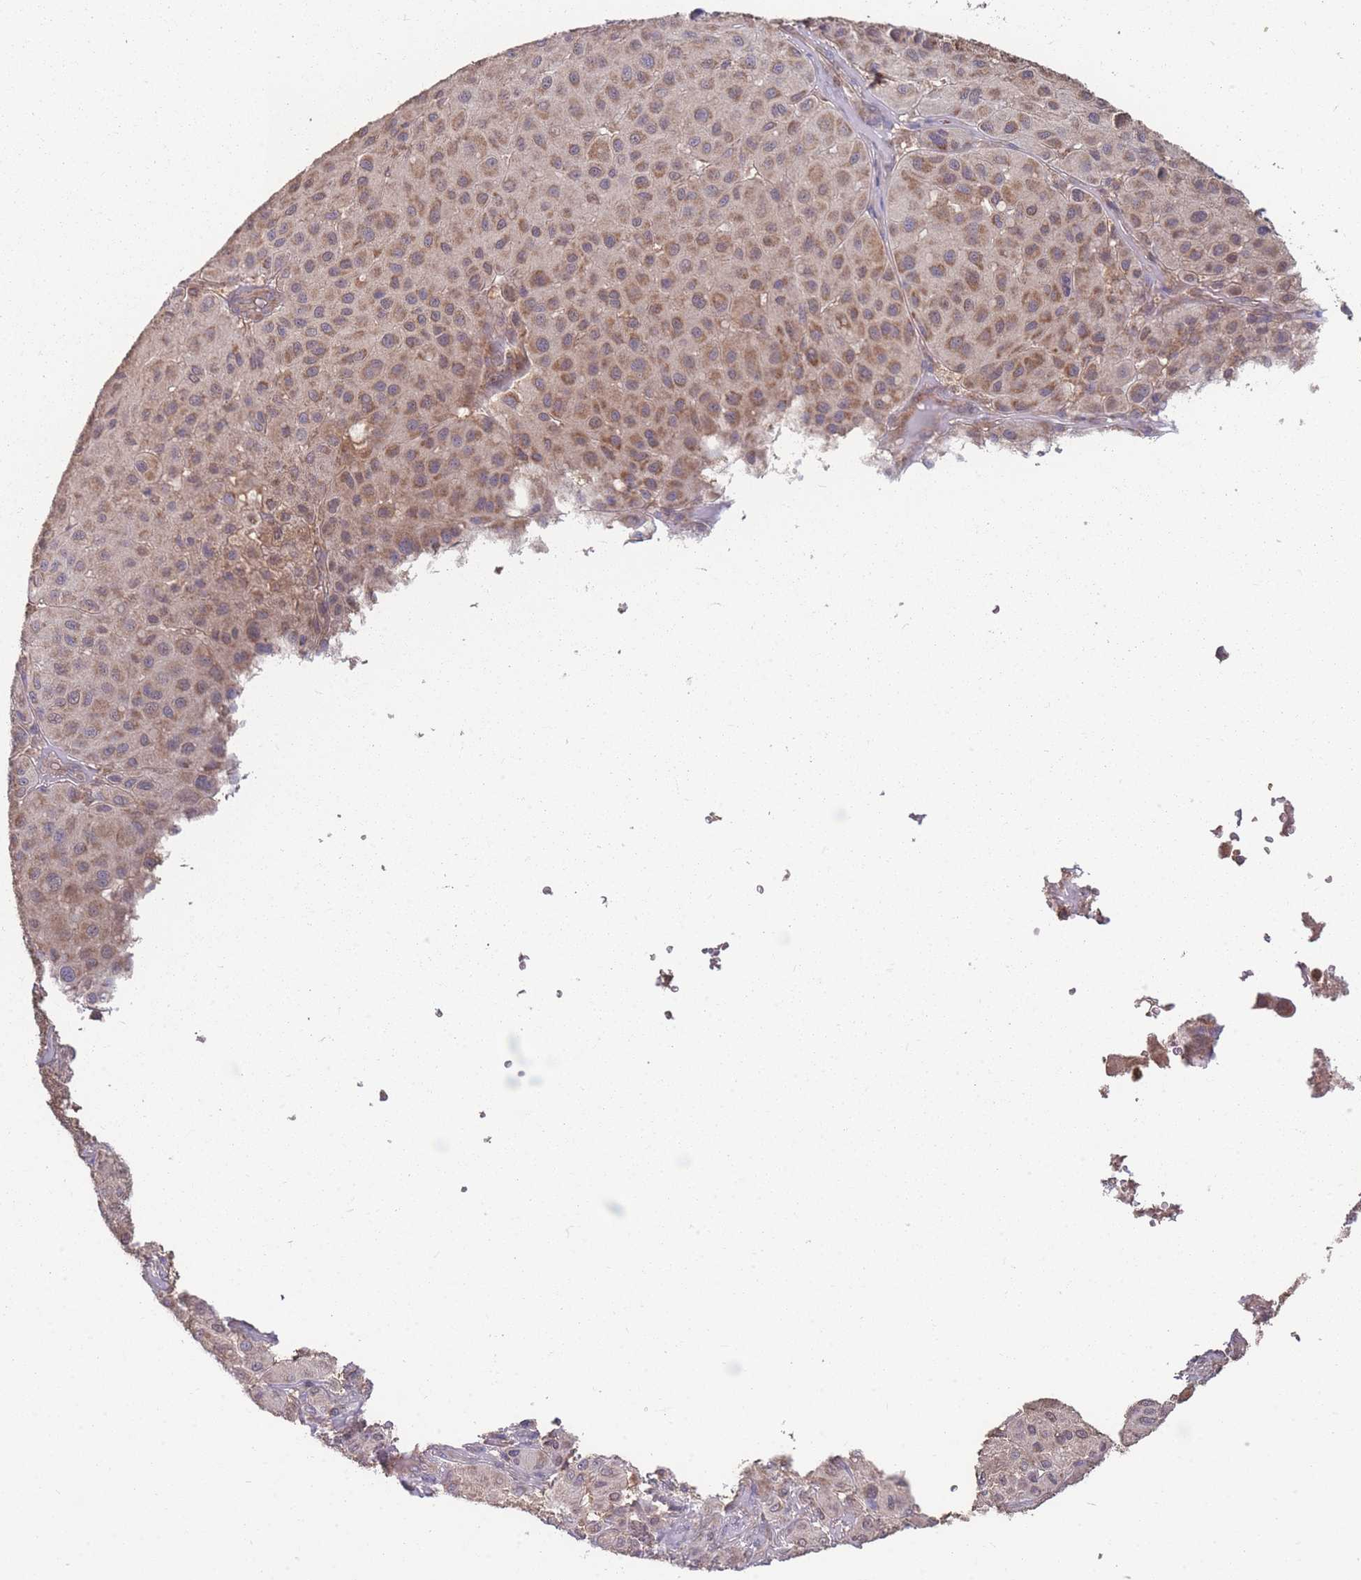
{"staining": {"intensity": "moderate", "quantity": ">75%", "location": "cytoplasmic/membranous"}, "tissue": "melanoma", "cell_type": "Tumor cells", "image_type": "cancer", "snomed": [{"axis": "morphology", "description": "Malignant melanoma, Metastatic site"}, {"axis": "topography", "description": "Smooth muscle"}], "caption": "Tumor cells demonstrate medium levels of moderate cytoplasmic/membranous positivity in about >75% of cells in human malignant melanoma (metastatic site). Using DAB (brown) and hematoxylin (blue) stains, captured at high magnification using brightfield microscopy.", "gene": "SLC35B4", "patient": {"sex": "male", "age": 41}}